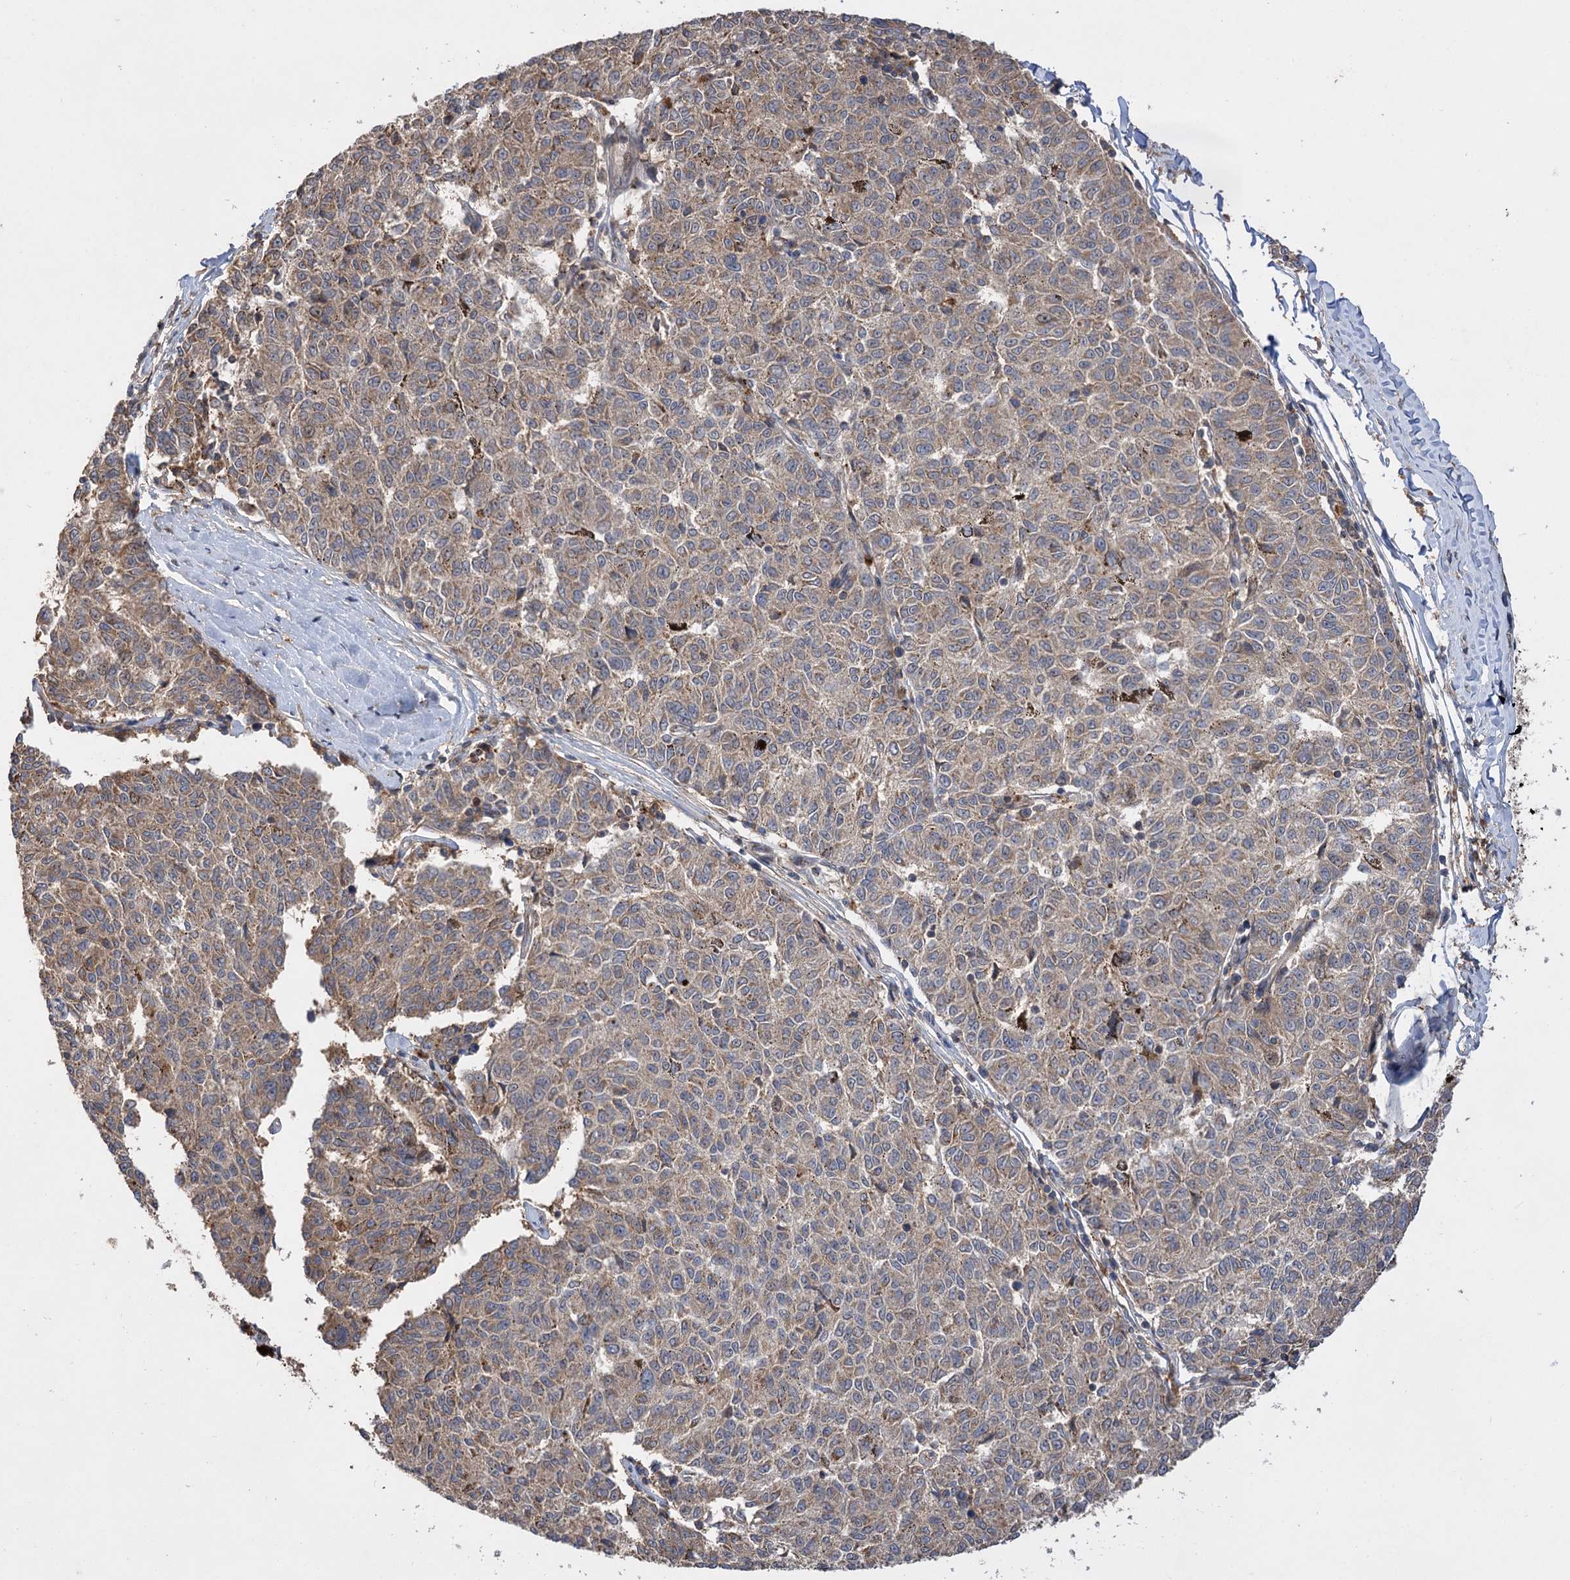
{"staining": {"intensity": "weak", "quantity": ">75%", "location": "cytoplasmic/membranous"}, "tissue": "melanoma", "cell_type": "Tumor cells", "image_type": "cancer", "snomed": [{"axis": "morphology", "description": "Malignant melanoma, NOS"}, {"axis": "topography", "description": "Skin"}], "caption": "A micrograph showing weak cytoplasmic/membranous expression in approximately >75% of tumor cells in malignant melanoma, as visualized by brown immunohistochemical staining.", "gene": "FBXW8", "patient": {"sex": "female", "age": 72}}